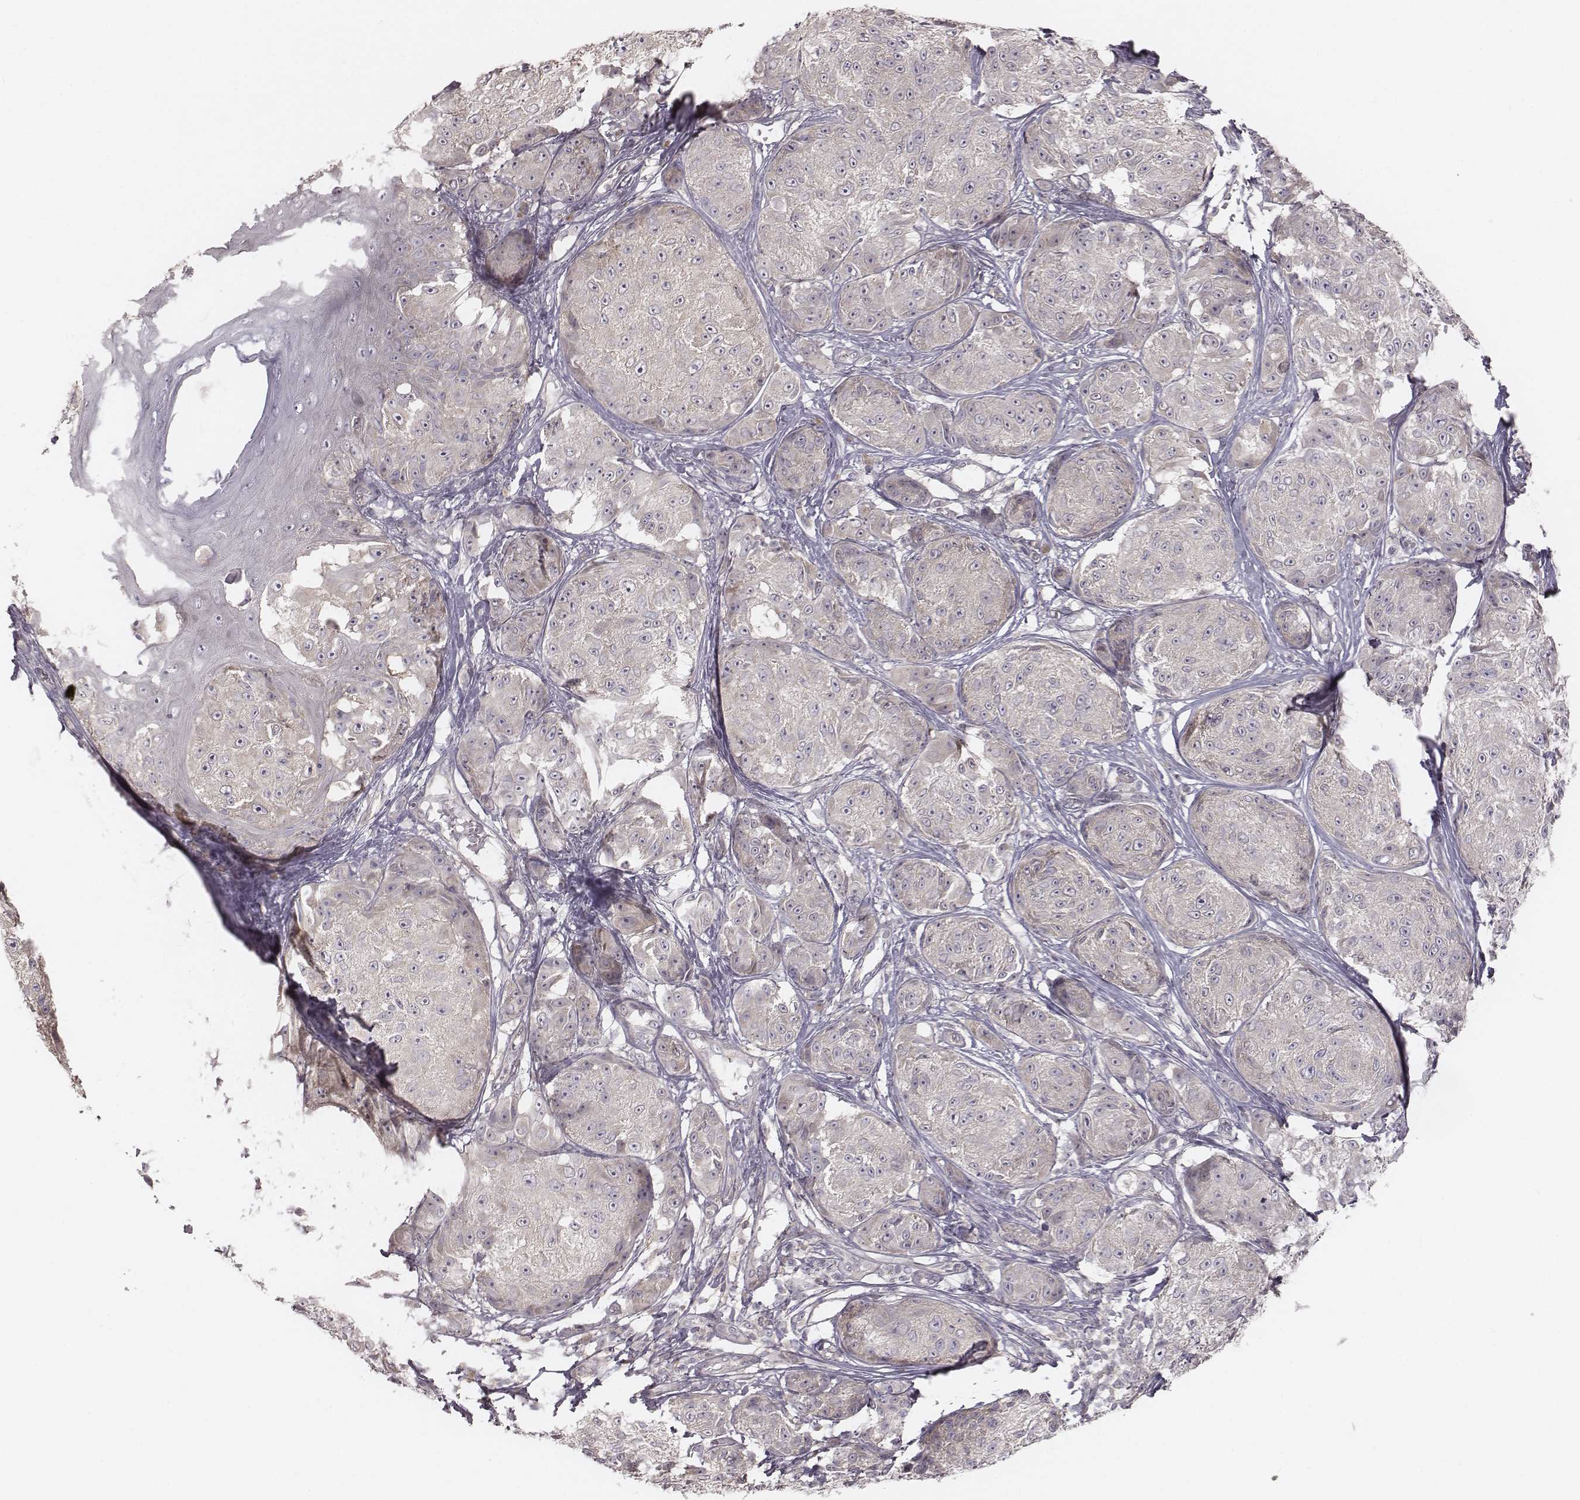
{"staining": {"intensity": "negative", "quantity": "none", "location": "none"}, "tissue": "melanoma", "cell_type": "Tumor cells", "image_type": "cancer", "snomed": [{"axis": "morphology", "description": "Malignant melanoma, NOS"}, {"axis": "topography", "description": "Skin"}], "caption": "Protein analysis of melanoma exhibits no significant staining in tumor cells.", "gene": "TDRD5", "patient": {"sex": "male", "age": 61}}